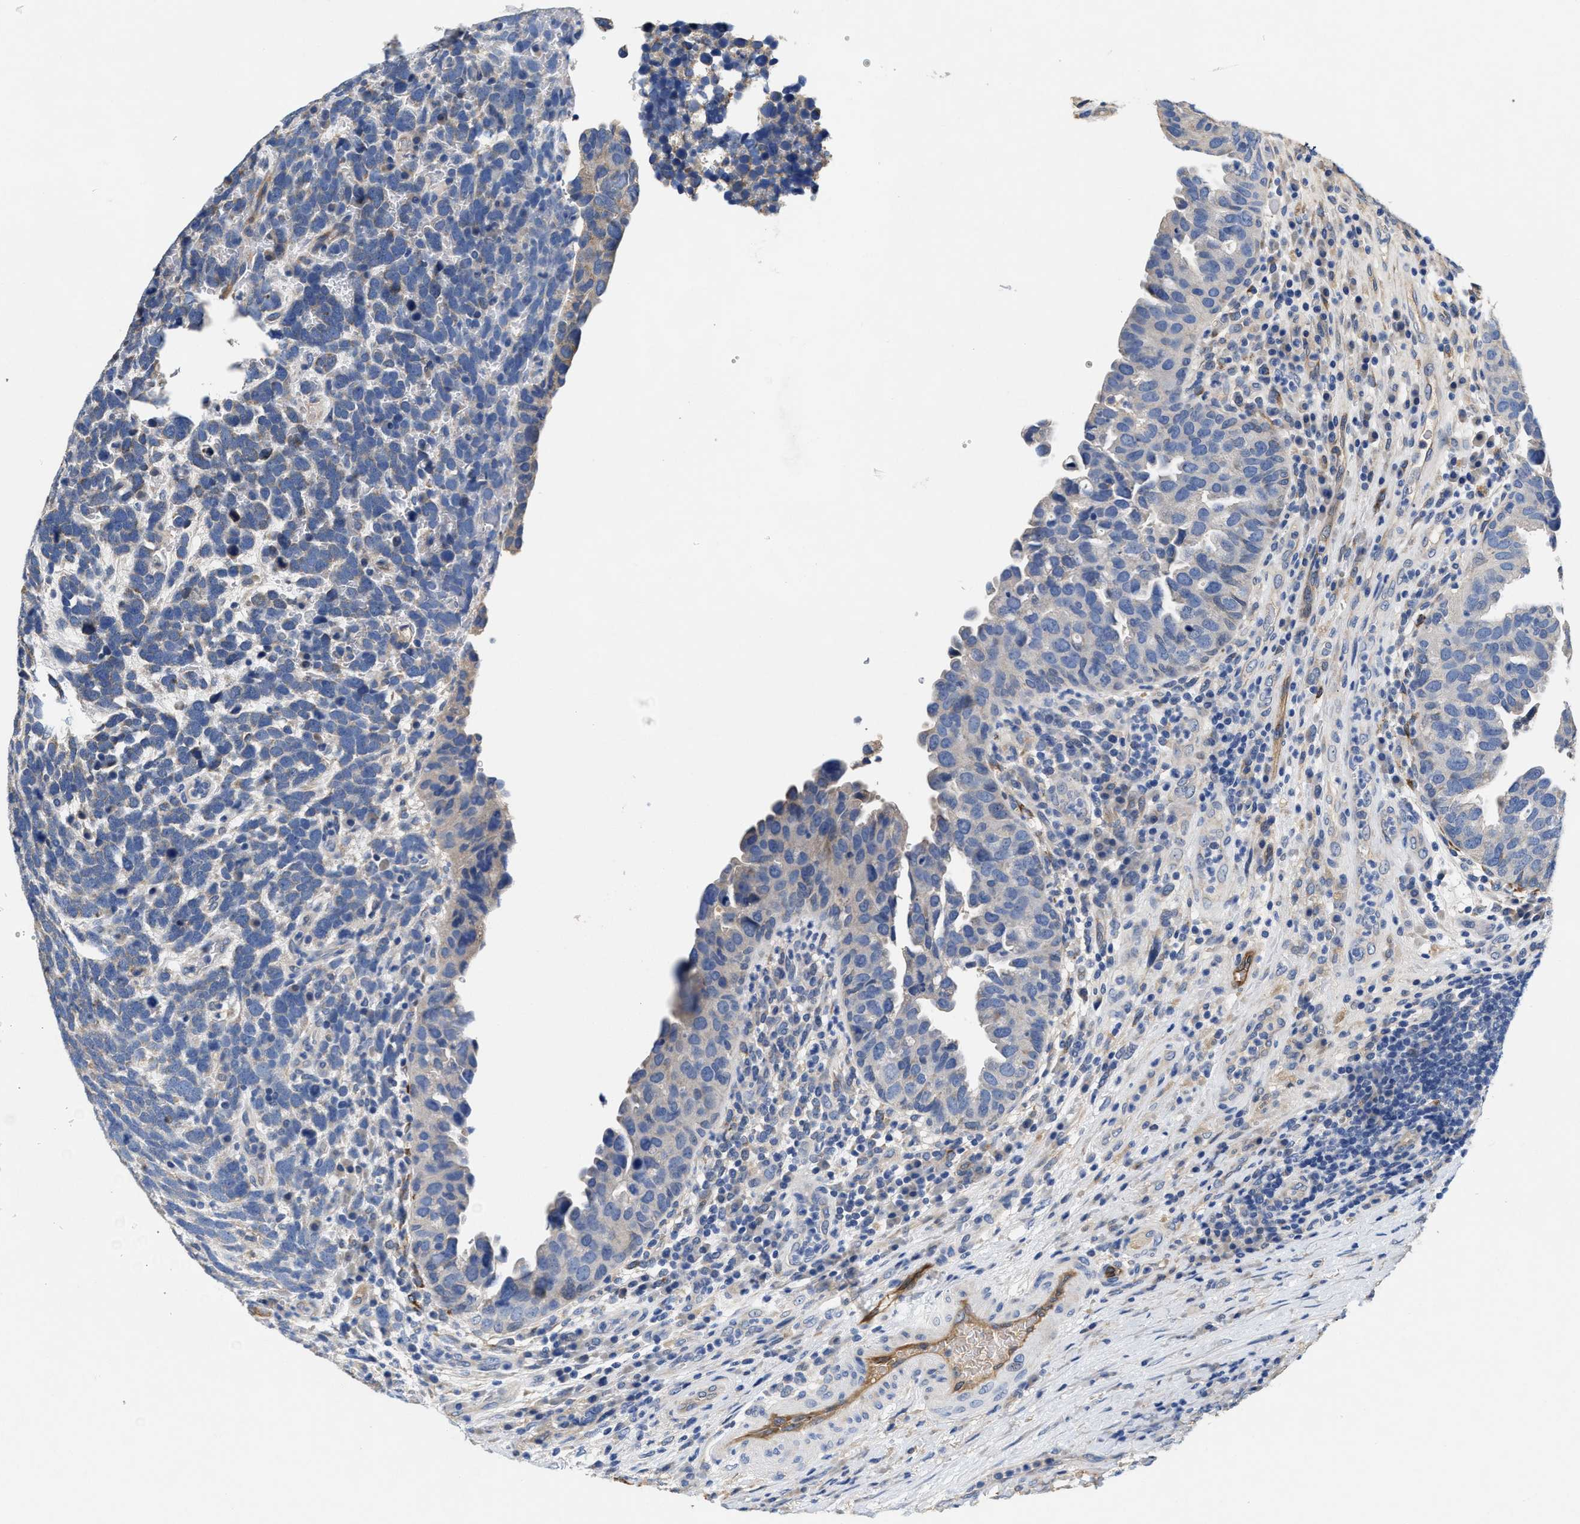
{"staining": {"intensity": "weak", "quantity": "25%-75%", "location": "cytoplasmic/membranous"}, "tissue": "urothelial cancer", "cell_type": "Tumor cells", "image_type": "cancer", "snomed": [{"axis": "morphology", "description": "Urothelial carcinoma, High grade"}, {"axis": "topography", "description": "Urinary bladder"}], "caption": "This is a histology image of immunohistochemistry (IHC) staining of high-grade urothelial carcinoma, which shows weak expression in the cytoplasmic/membranous of tumor cells.", "gene": "PEG10", "patient": {"sex": "female", "age": 82}}